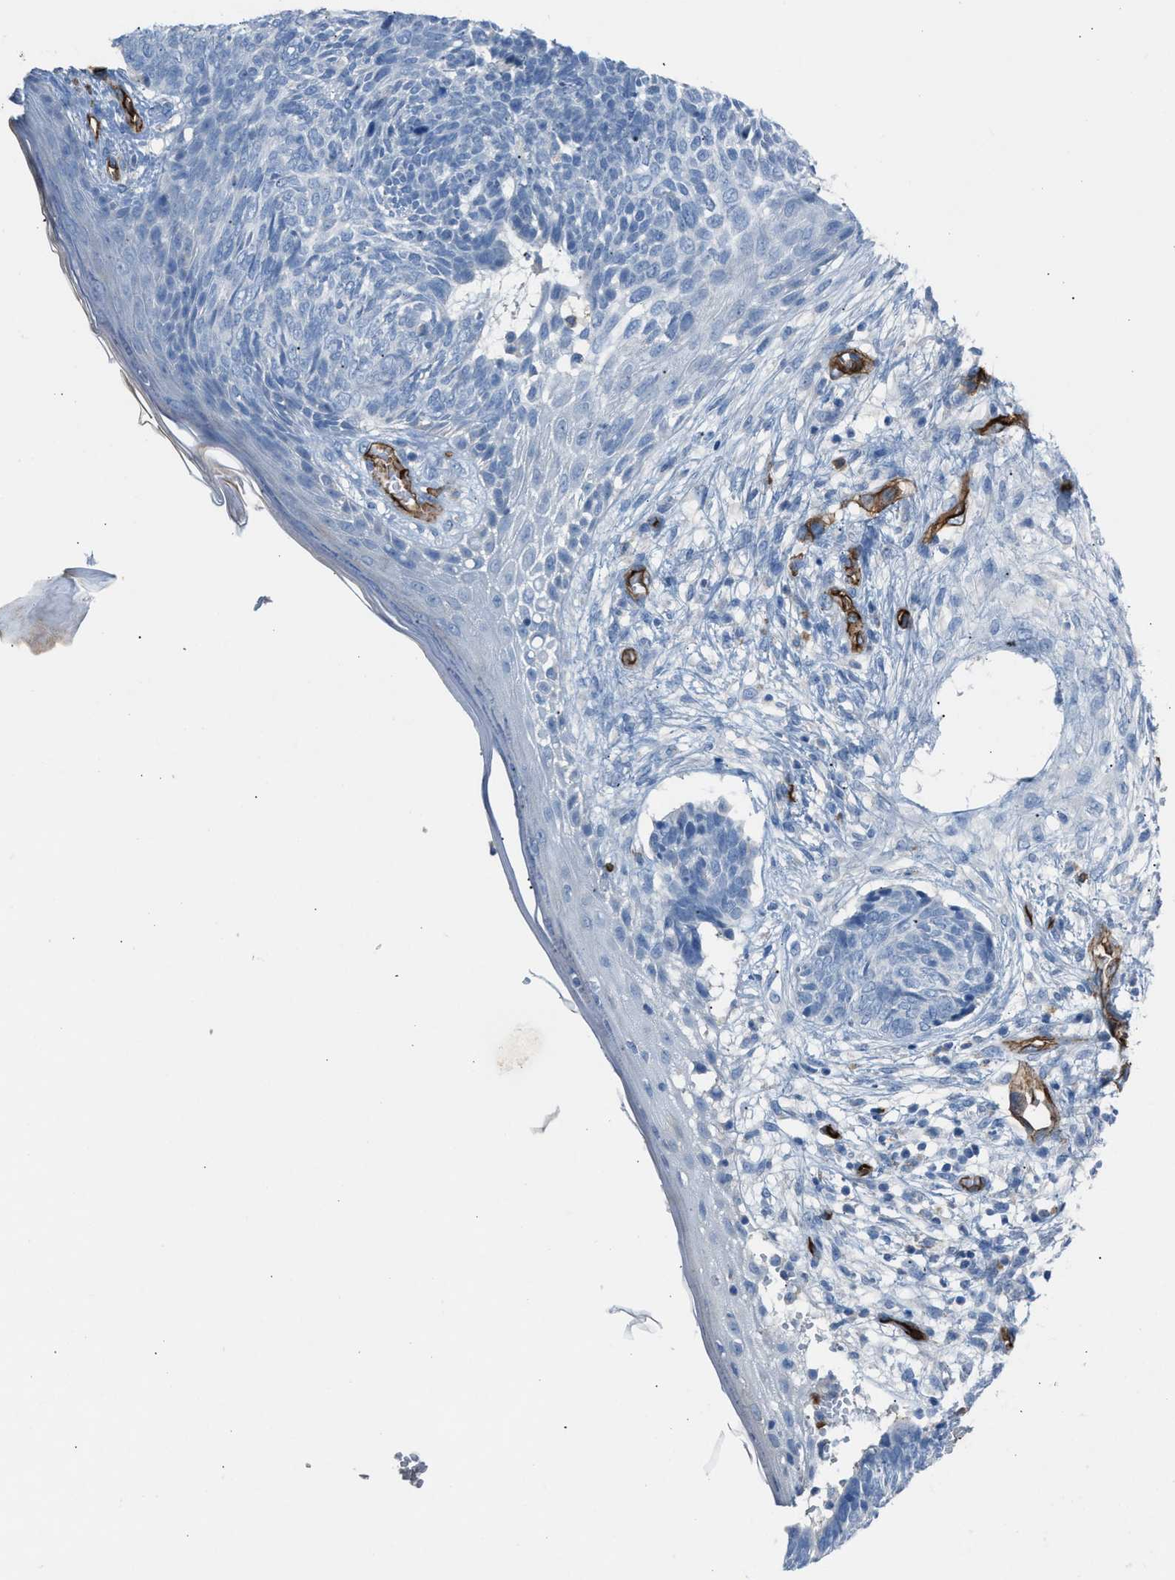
{"staining": {"intensity": "negative", "quantity": "none", "location": "none"}, "tissue": "skin cancer", "cell_type": "Tumor cells", "image_type": "cancer", "snomed": [{"axis": "morphology", "description": "Basal cell carcinoma"}, {"axis": "topography", "description": "Skin"}], "caption": "Skin cancer (basal cell carcinoma) was stained to show a protein in brown. There is no significant positivity in tumor cells.", "gene": "DYSF", "patient": {"sex": "female", "age": 84}}